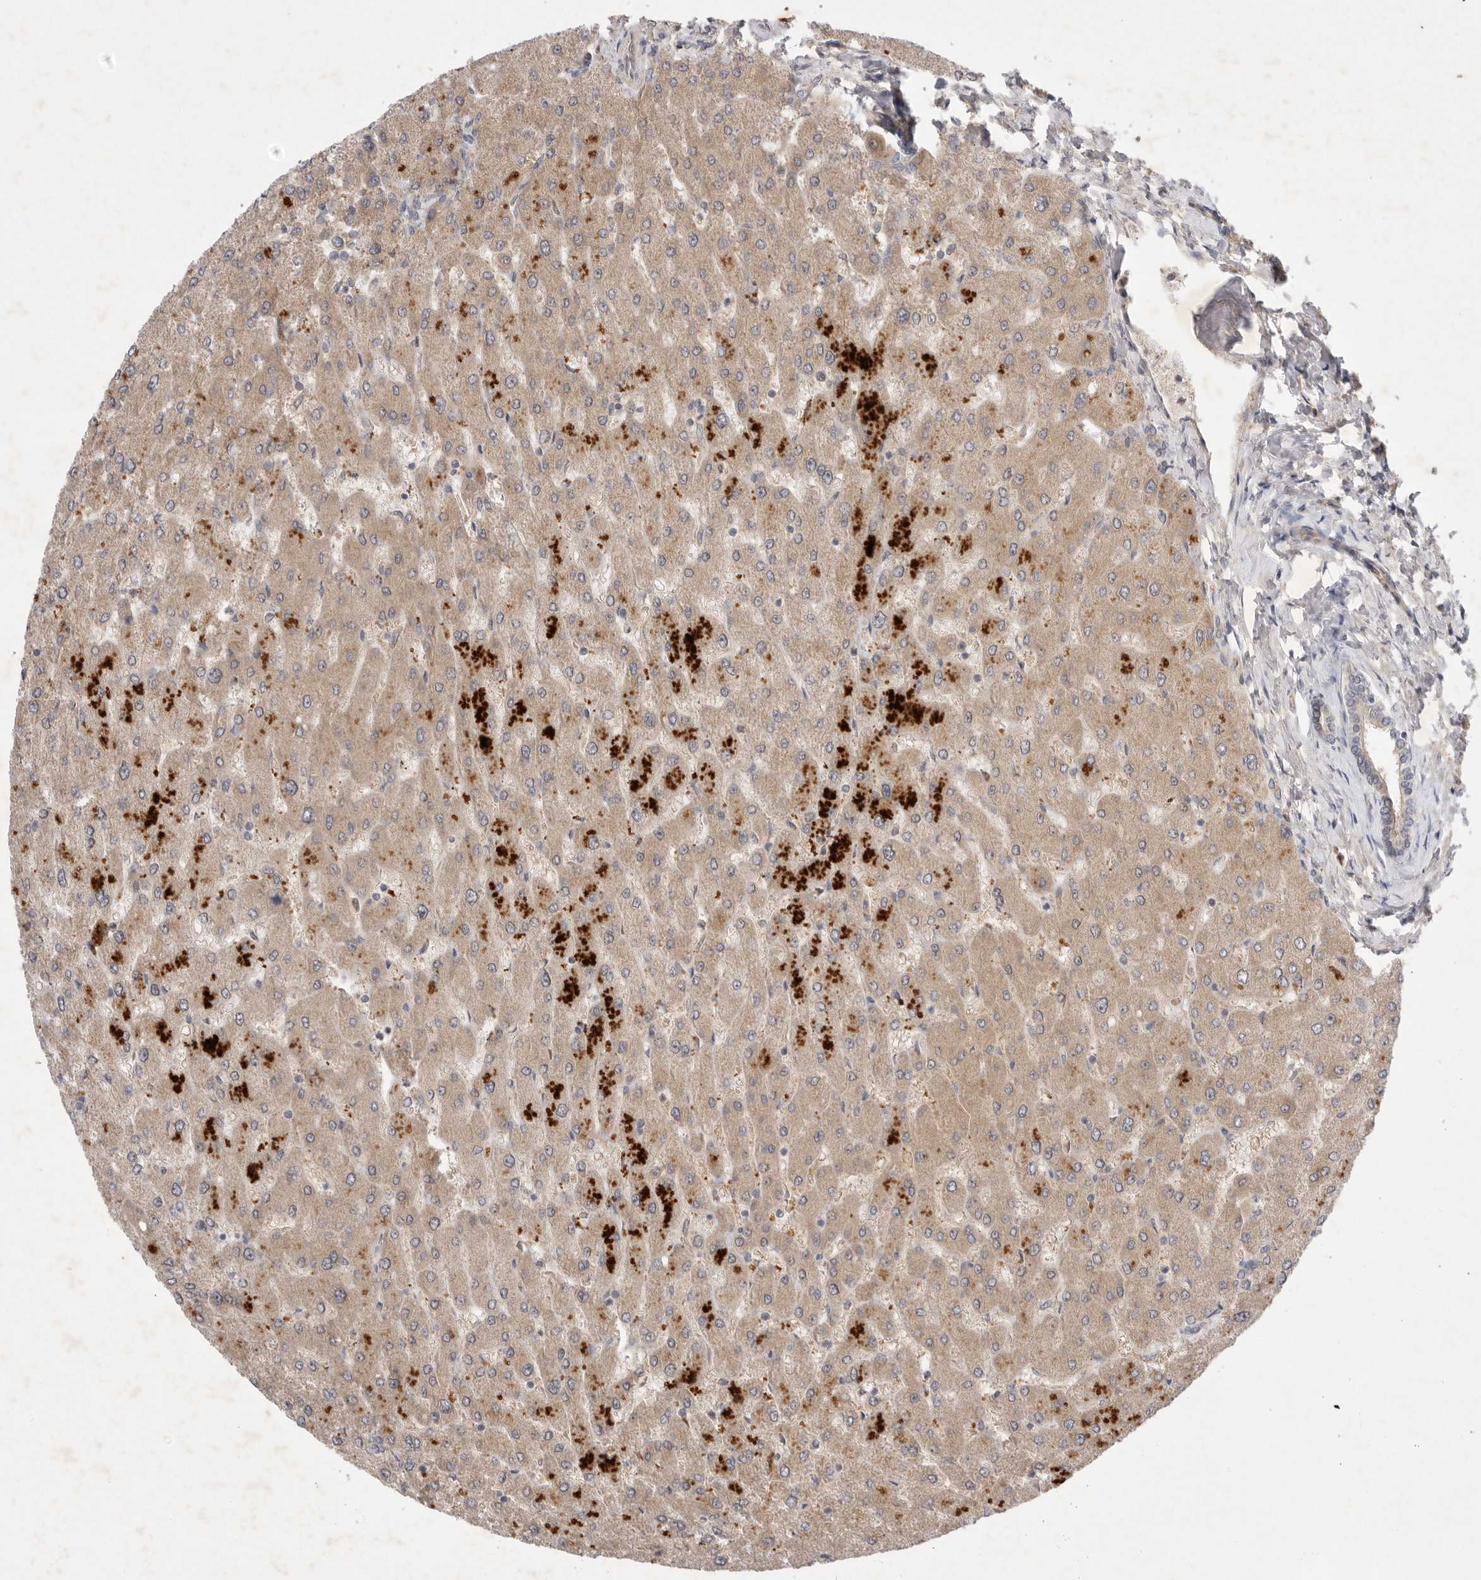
{"staining": {"intensity": "weak", "quantity": ">75%", "location": "cytoplasmic/membranous"}, "tissue": "liver", "cell_type": "Cholangiocytes", "image_type": "normal", "snomed": [{"axis": "morphology", "description": "Normal tissue, NOS"}, {"axis": "topography", "description": "Liver"}], "caption": "Immunohistochemistry histopathology image of benign liver: liver stained using immunohistochemistry exhibits low levels of weak protein expression localized specifically in the cytoplasmic/membranous of cholangiocytes, appearing as a cytoplasmic/membranous brown color.", "gene": "PTPDC1", "patient": {"sex": "male", "age": 55}}